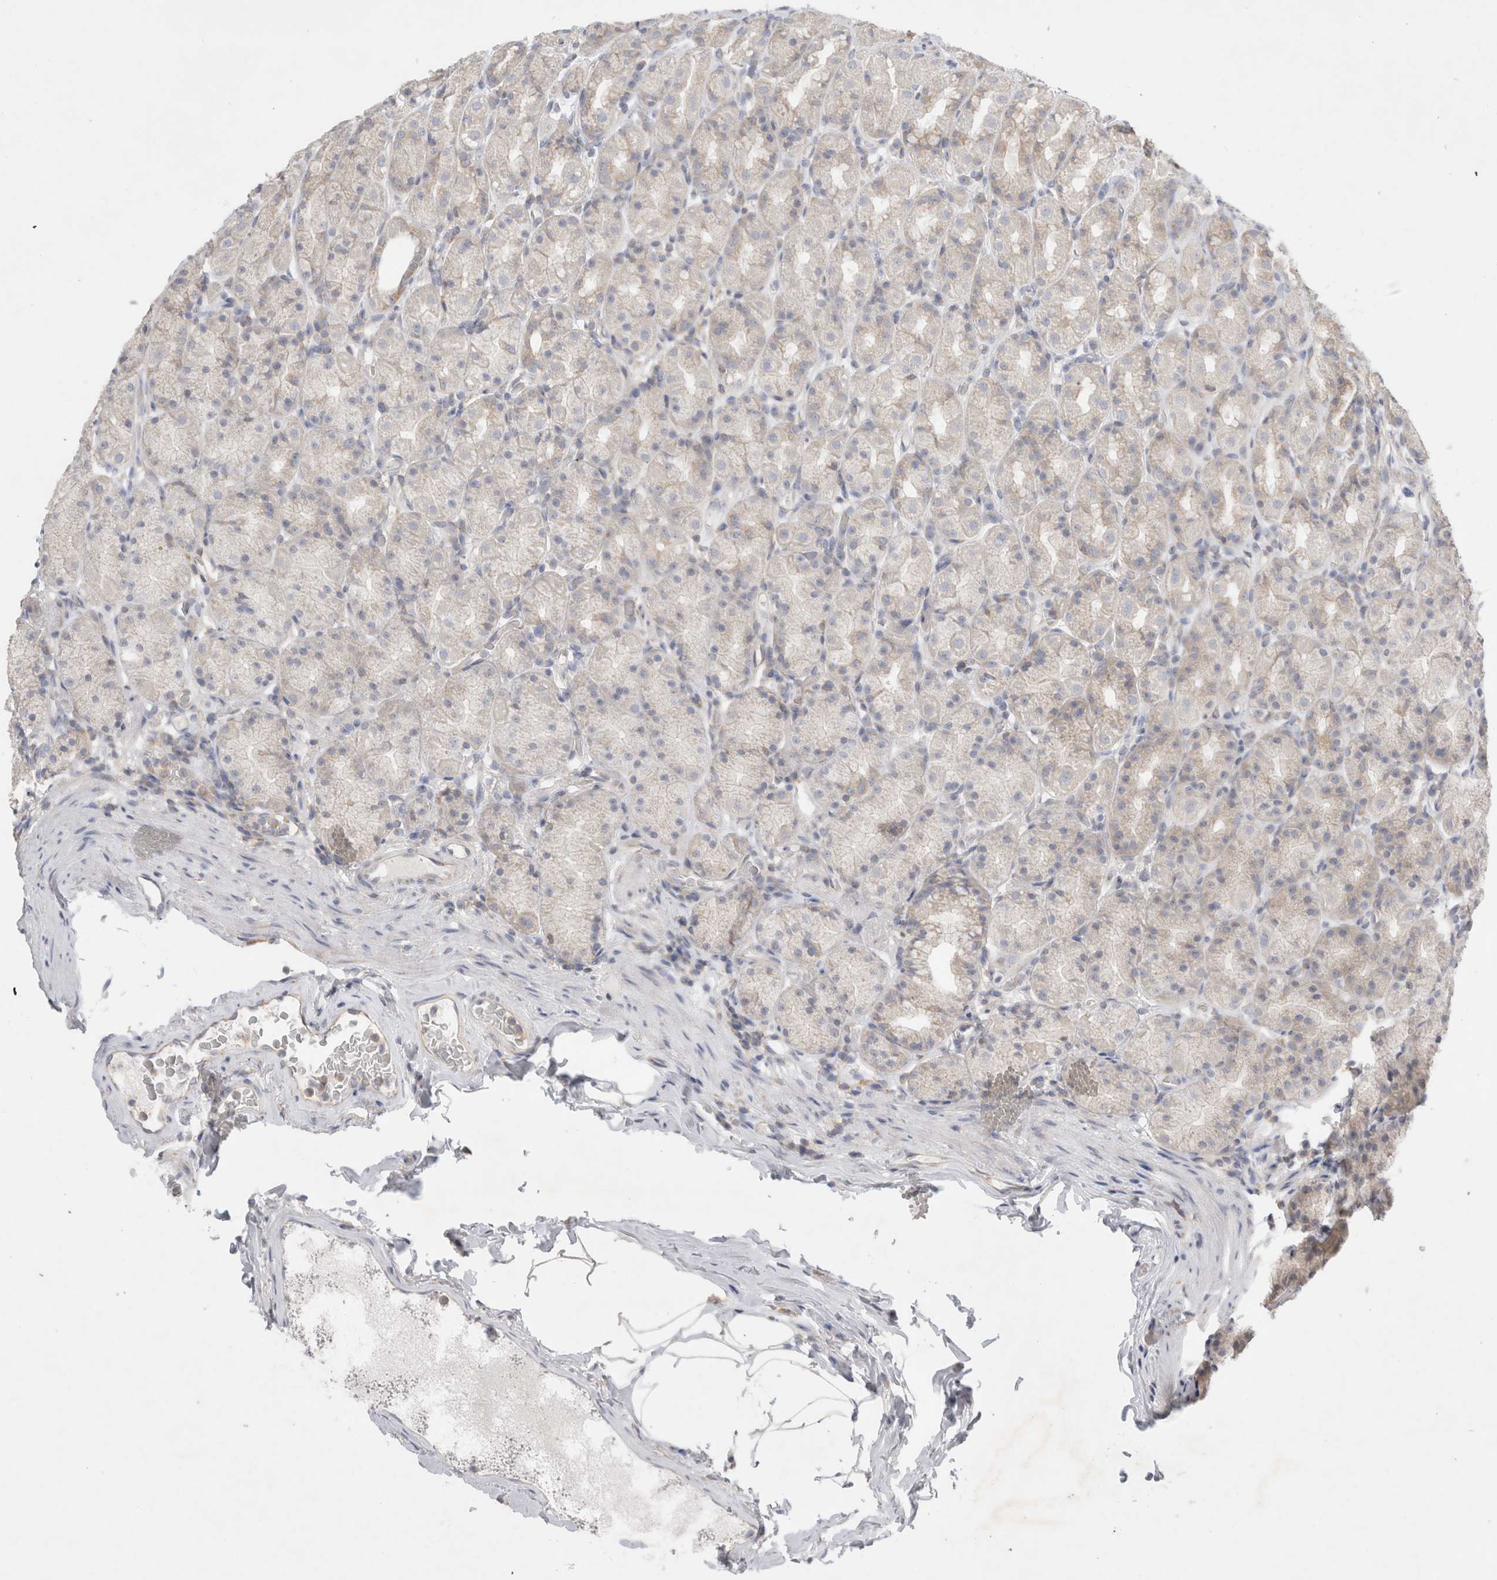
{"staining": {"intensity": "moderate", "quantity": "25%-75%", "location": "cytoplasmic/membranous"}, "tissue": "stomach", "cell_type": "Glandular cells", "image_type": "normal", "snomed": [{"axis": "morphology", "description": "Normal tissue, NOS"}, {"axis": "topography", "description": "Stomach, upper"}], "caption": "IHC image of normal stomach stained for a protein (brown), which displays medium levels of moderate cytoplasmic/membranous positivity in approximately 25%-75% of glandular cells.", "gene": "ZNF23", "patient": {"sex": "male", "age": 68}}